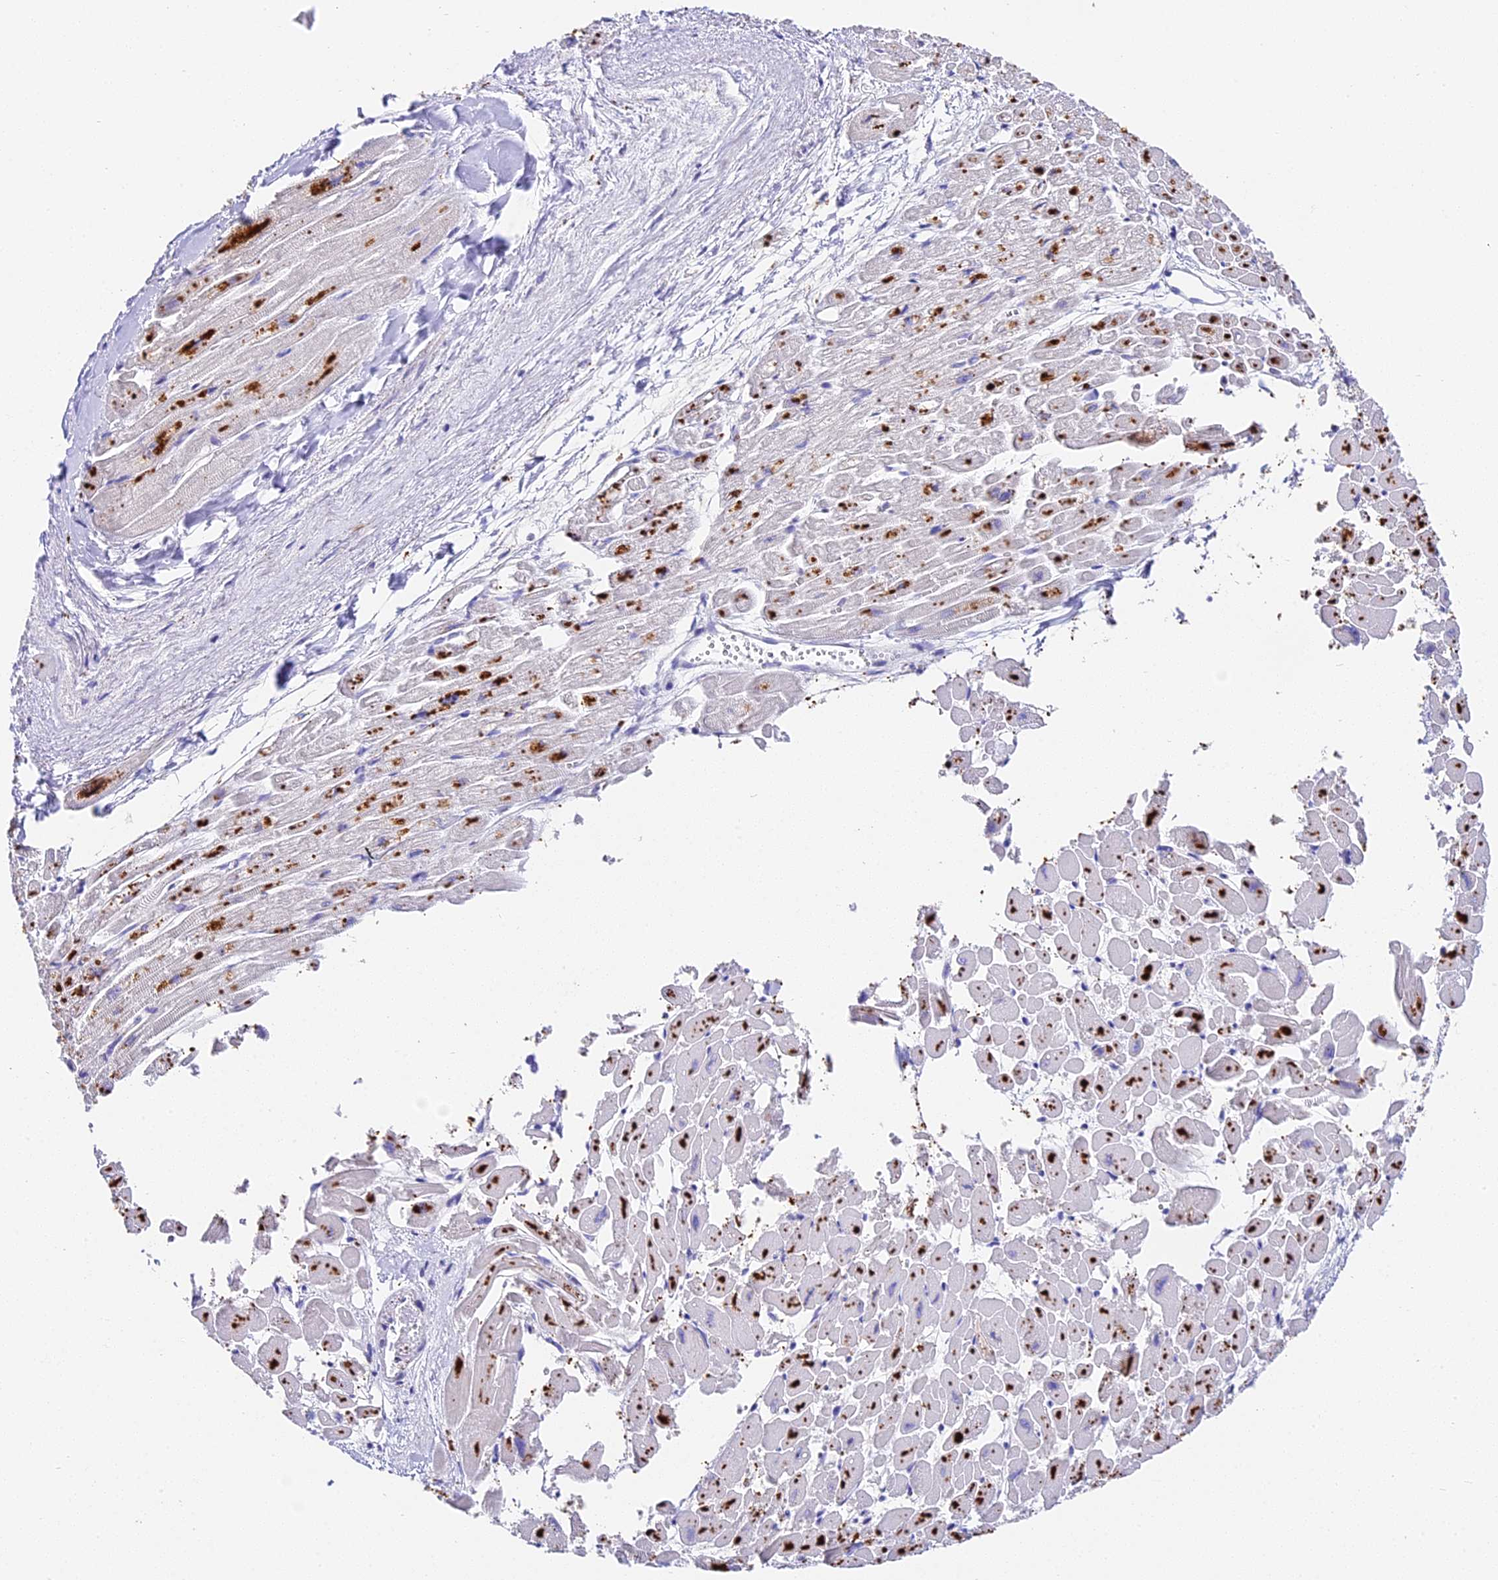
{"staining": {"intensity": "weak", "quantity": "<25%", "location": "cytoplasmic/membranous"}, "tissue": "heart muscle", "cell_type": "Cardiomyocytes", "image_type": "normal", "snomed": [{"axis": "morphology", "description": "Normal tissue, NOS"}, {"axis": "topography", "description": "Heart"}], "caption": "This is a histopathology image of immunohistochemistry (IHC) staining of normal heart muscle, which shows no expression in cardiomyocytes.", "gene": "LYPD6", "patient": {"sex": "male", "age": 54}}